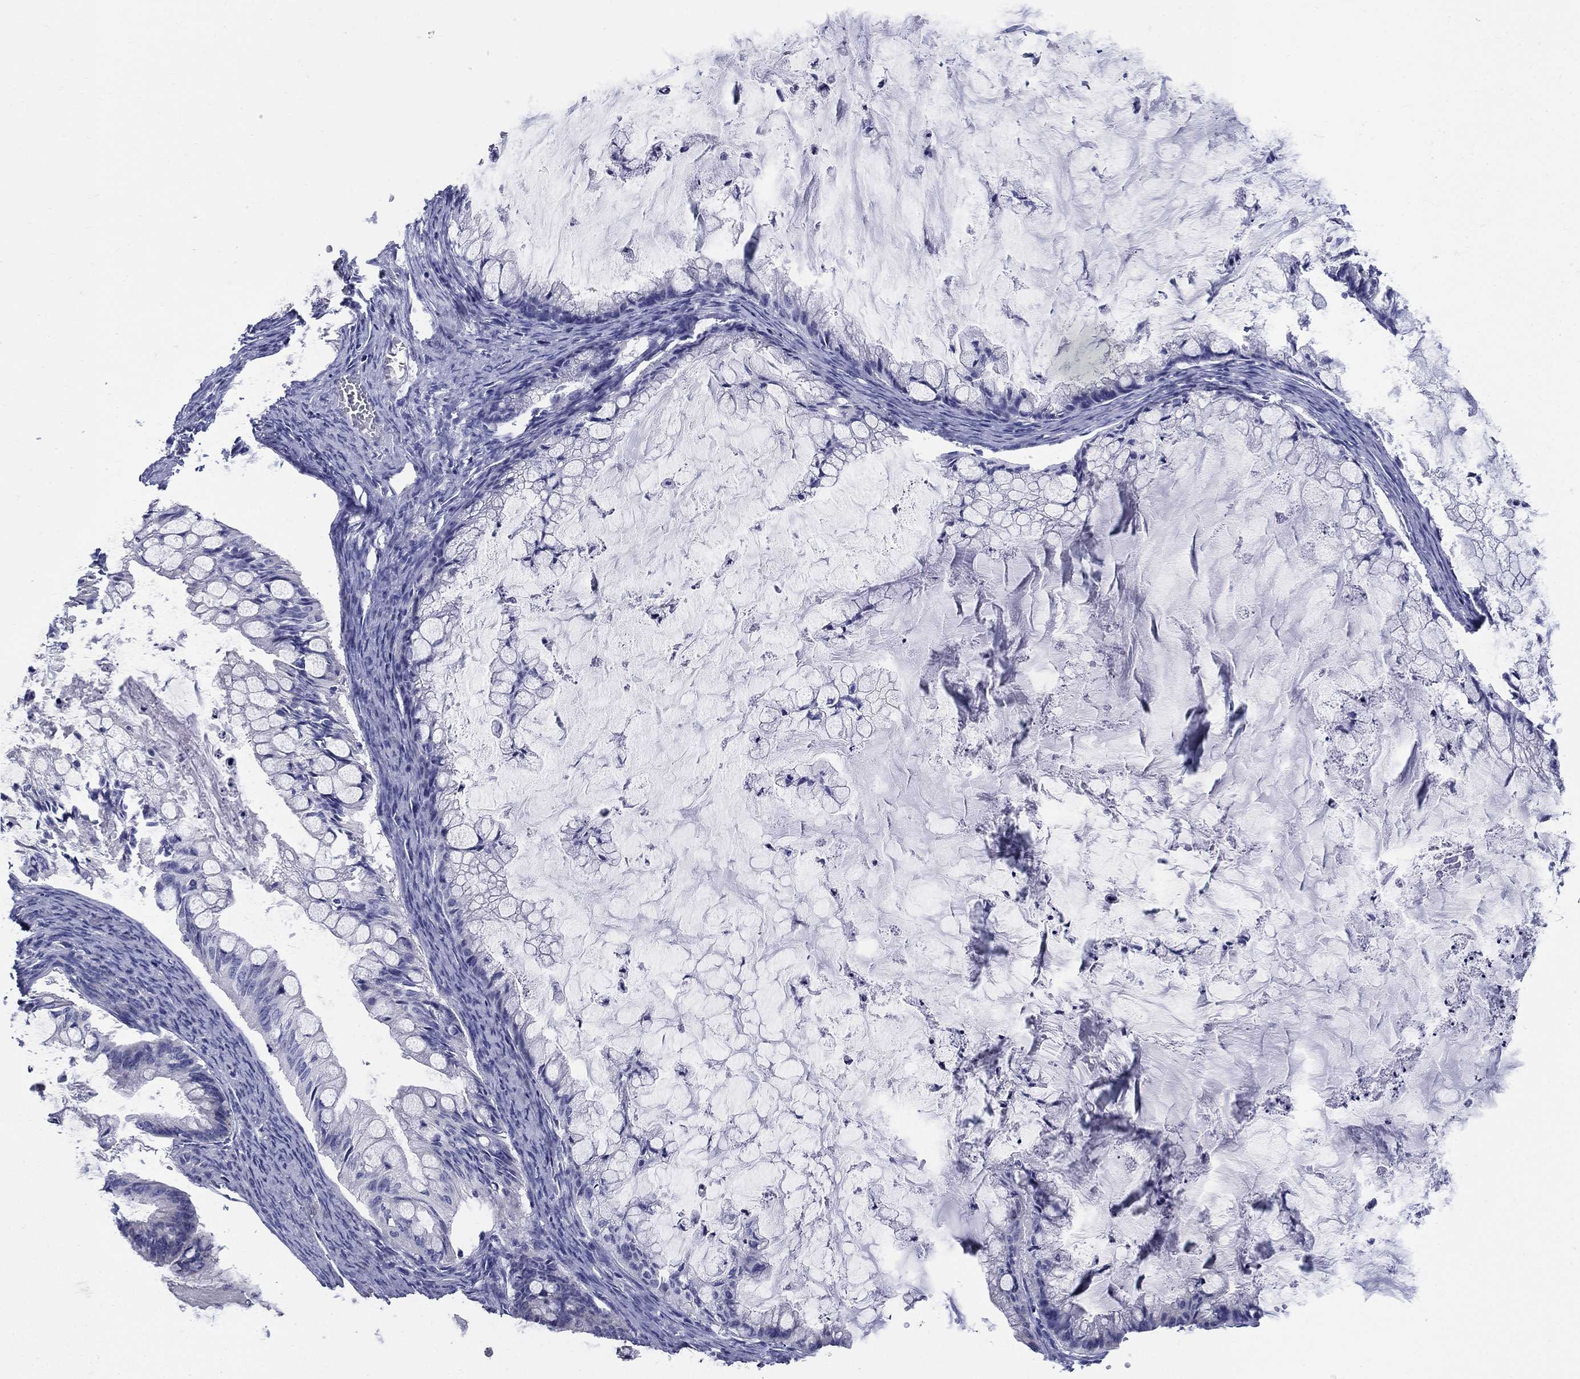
{"staining": {"intensity": "negative", "quantity": "none", "location": "none"}, "tissue": "ovarian cancer", "cell_type": "Tumor cells", "image_type": "cancer", "snomed": [{"axis": "morphology", "description": "Cystadenocarcinoma, mucinous, NOS"}, {"axis": "topography", "description": "Ovary"}], "caption": "Immunohistochemistry of human mucinous cystadenocarcinoma (ovarian) exhibits no positivity in tumor cells.", "gene": "CRYGS", "patient": {"sex": "female", "age": 57}}